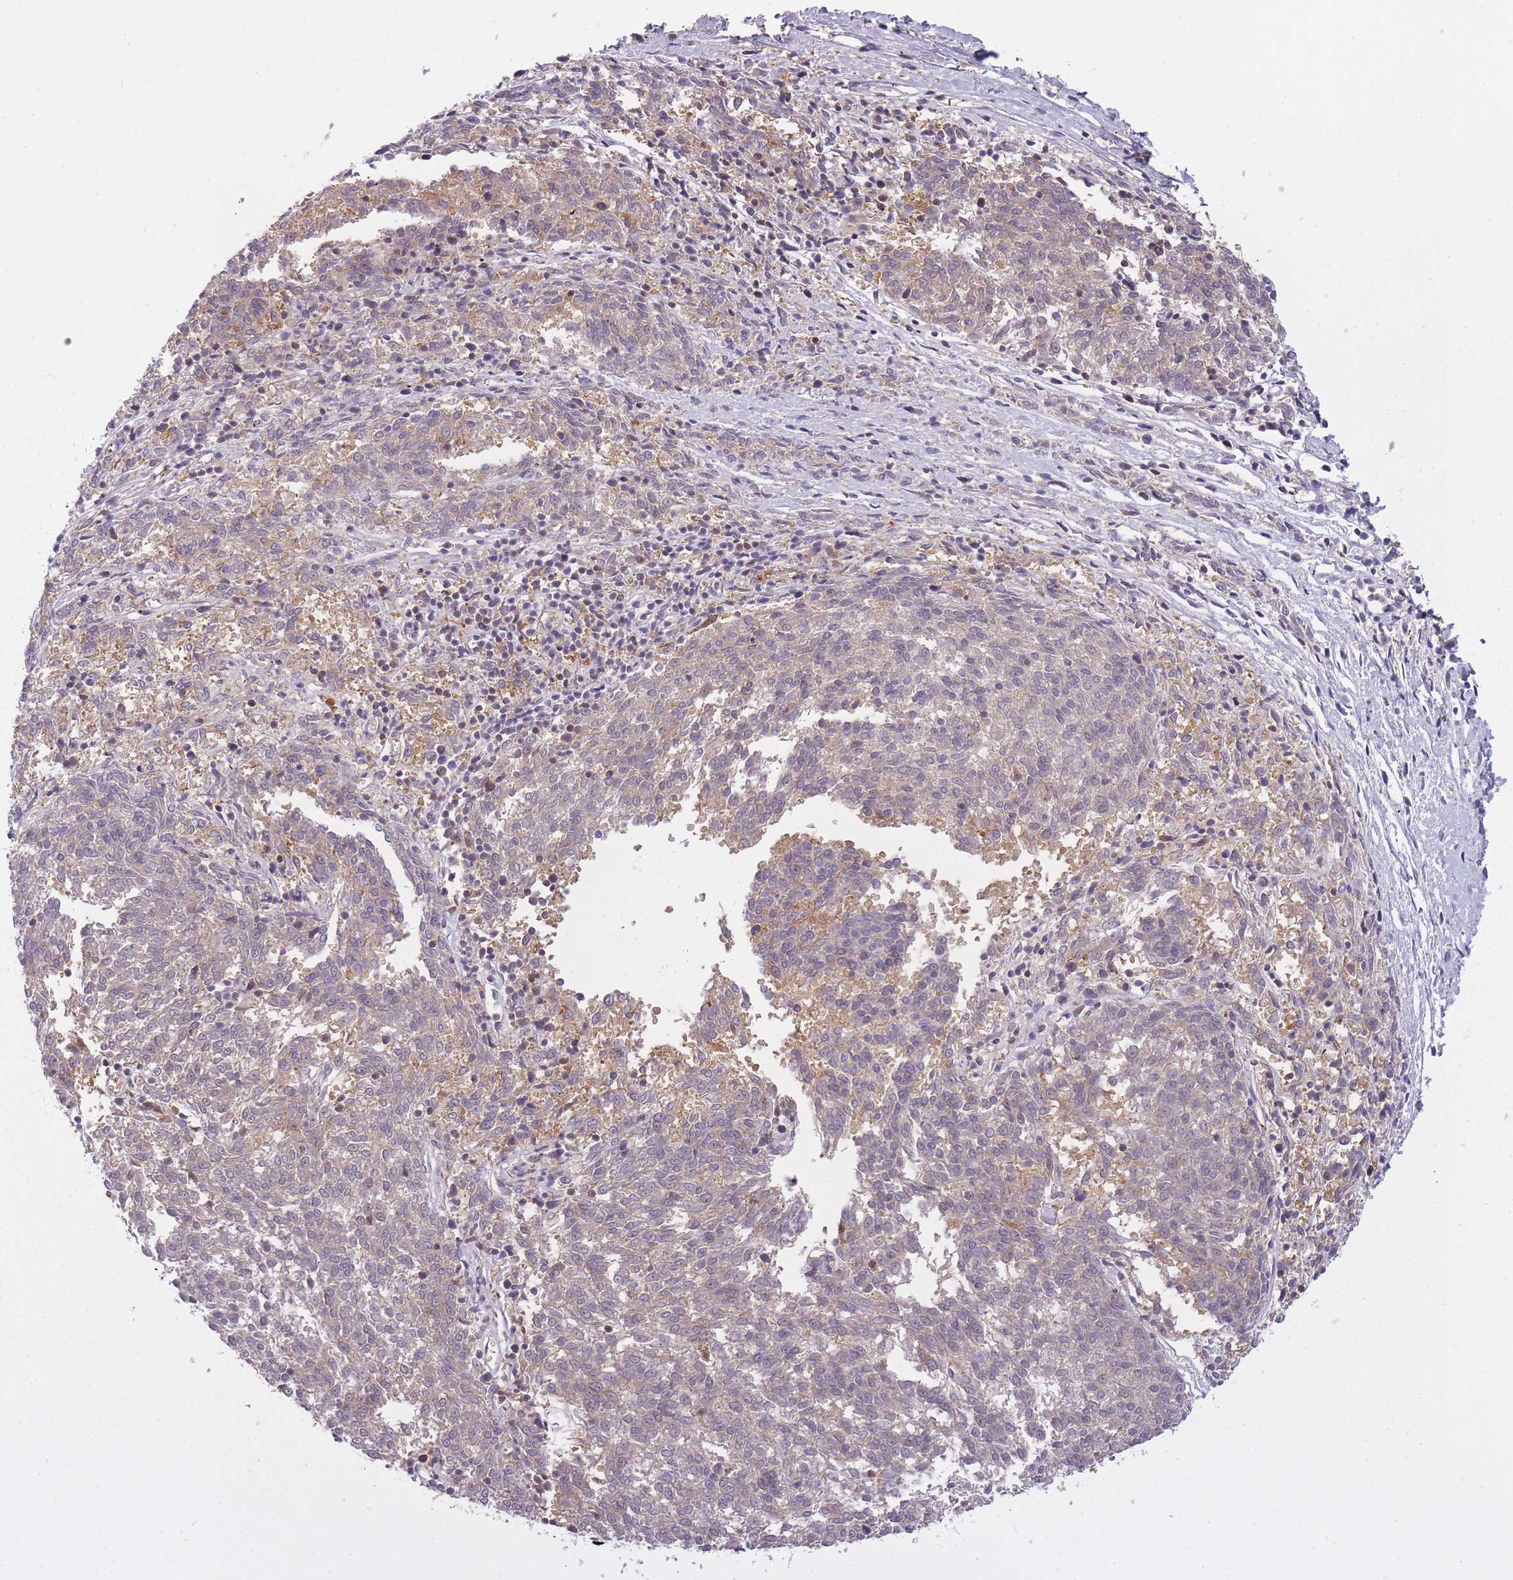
{"staining": {"intensity": "weak", "quantity": "<25%", "location": "cytoplasmic/membranous"}, "tissue": "melanoma", "cell_type": "Tumor cells", "image_type": "cancer", "snomed": [{"axis": "morphology", "description": "Malignant melanoma, NOS"}, {"axis": "topography", "description": "Skin"}], "caption": "Immunohistochemical staining of human malignant melanoma demonstrates no significant staining in tumor cells. (DAB (3,3'-diaminobenzidine) immunohistochemistry (IHC), high magnification).", "gene": "CXorf38", "patient": {"sex": "female", "age": 72}}